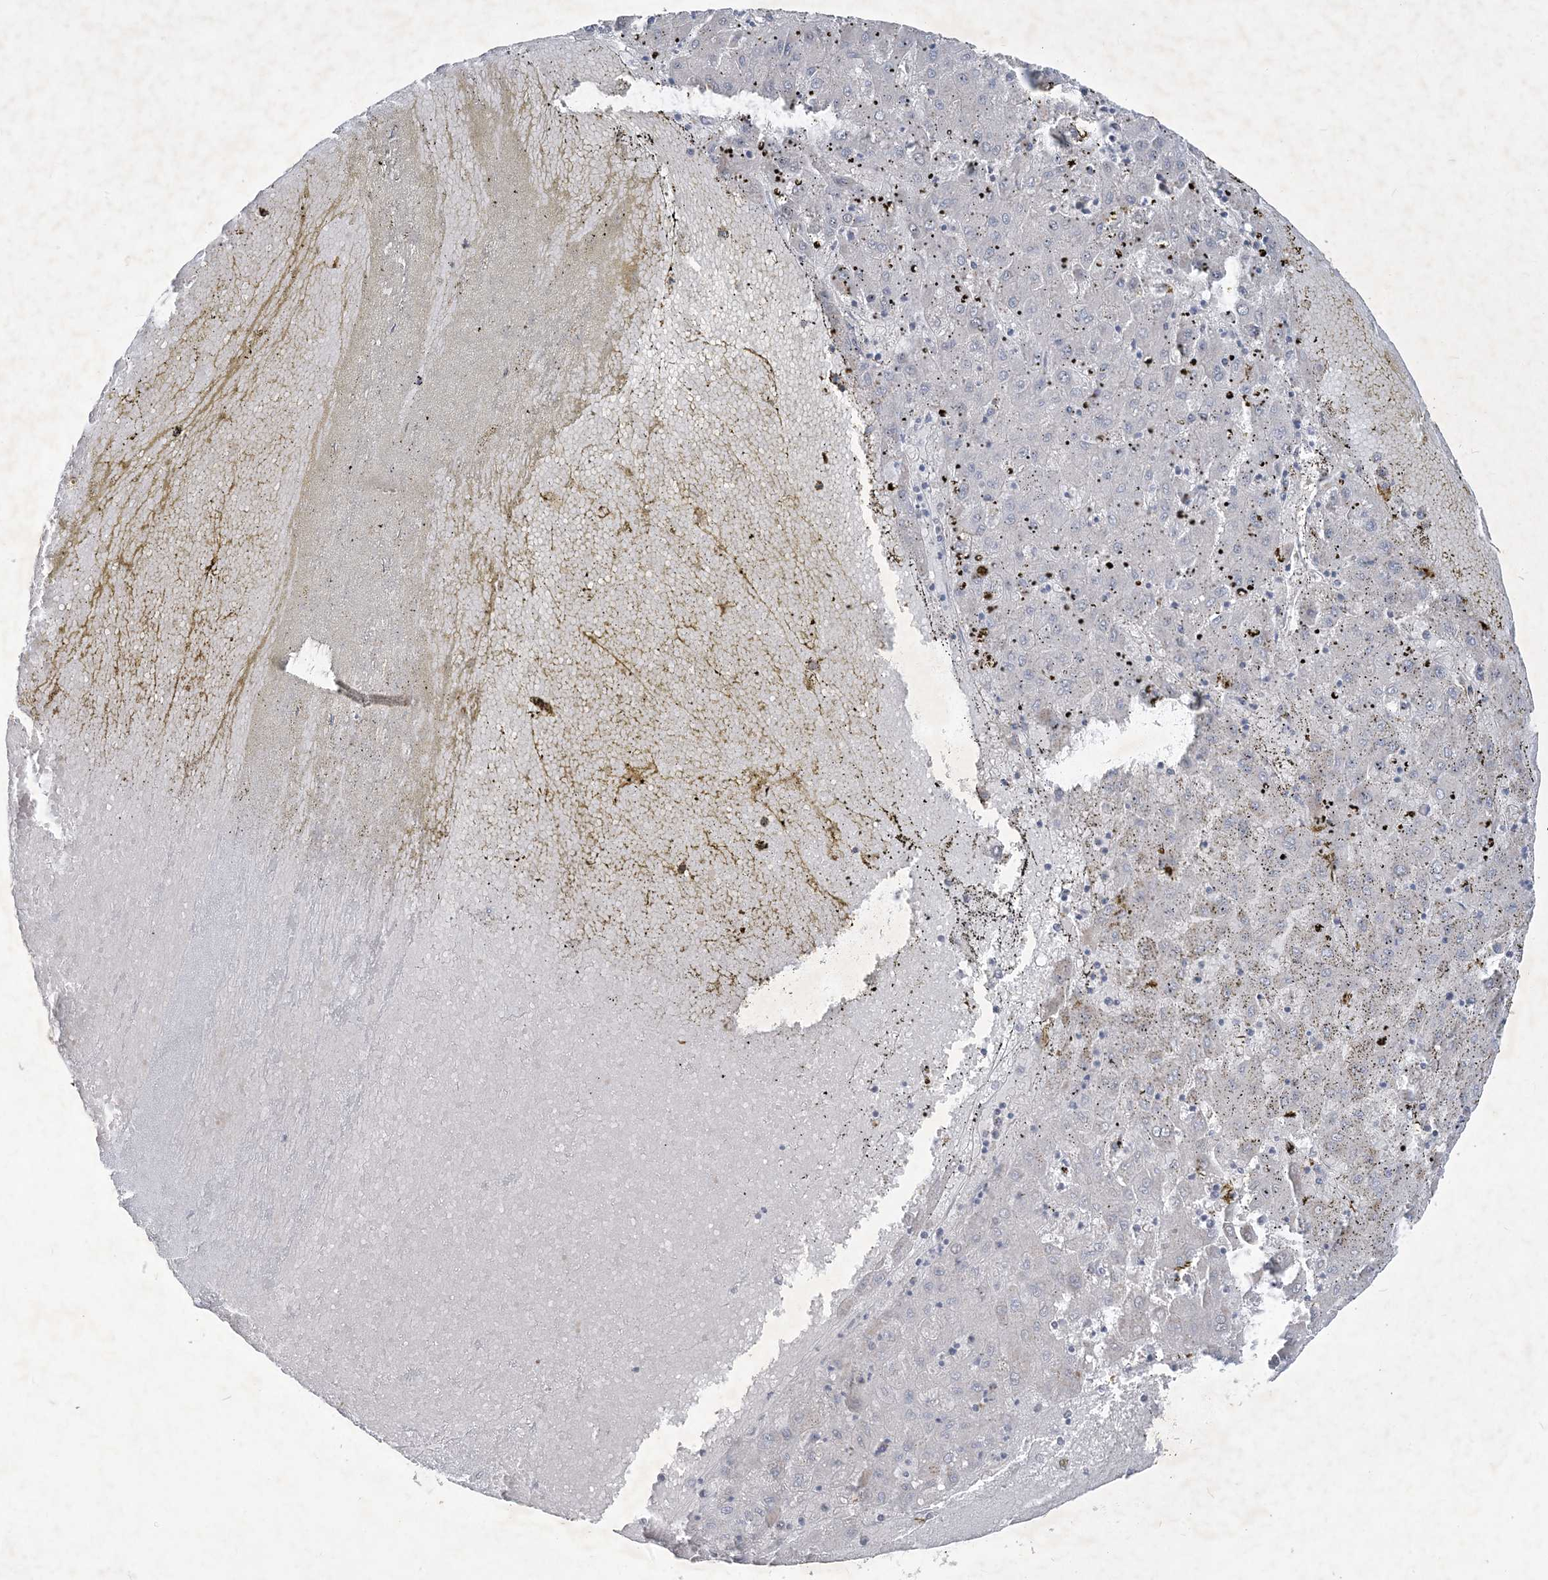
{"staining": {"intensity": "negative", "quantity": "none", "location": "none"}, "tissue": "liver cancer", "cell_type": "Tumor cells", "image_type": "cancer", "snomed": [{"axis": "morphology", "description": "Carcinoma, Hepatocellular, NOS"}, {"axis": "topography", "description": "Liver"}], "caption": "There is no significant staining in tumor cells of liver cancer.", "gene": "CCDC14", "patient": {"sex": "male", "age": 72}}